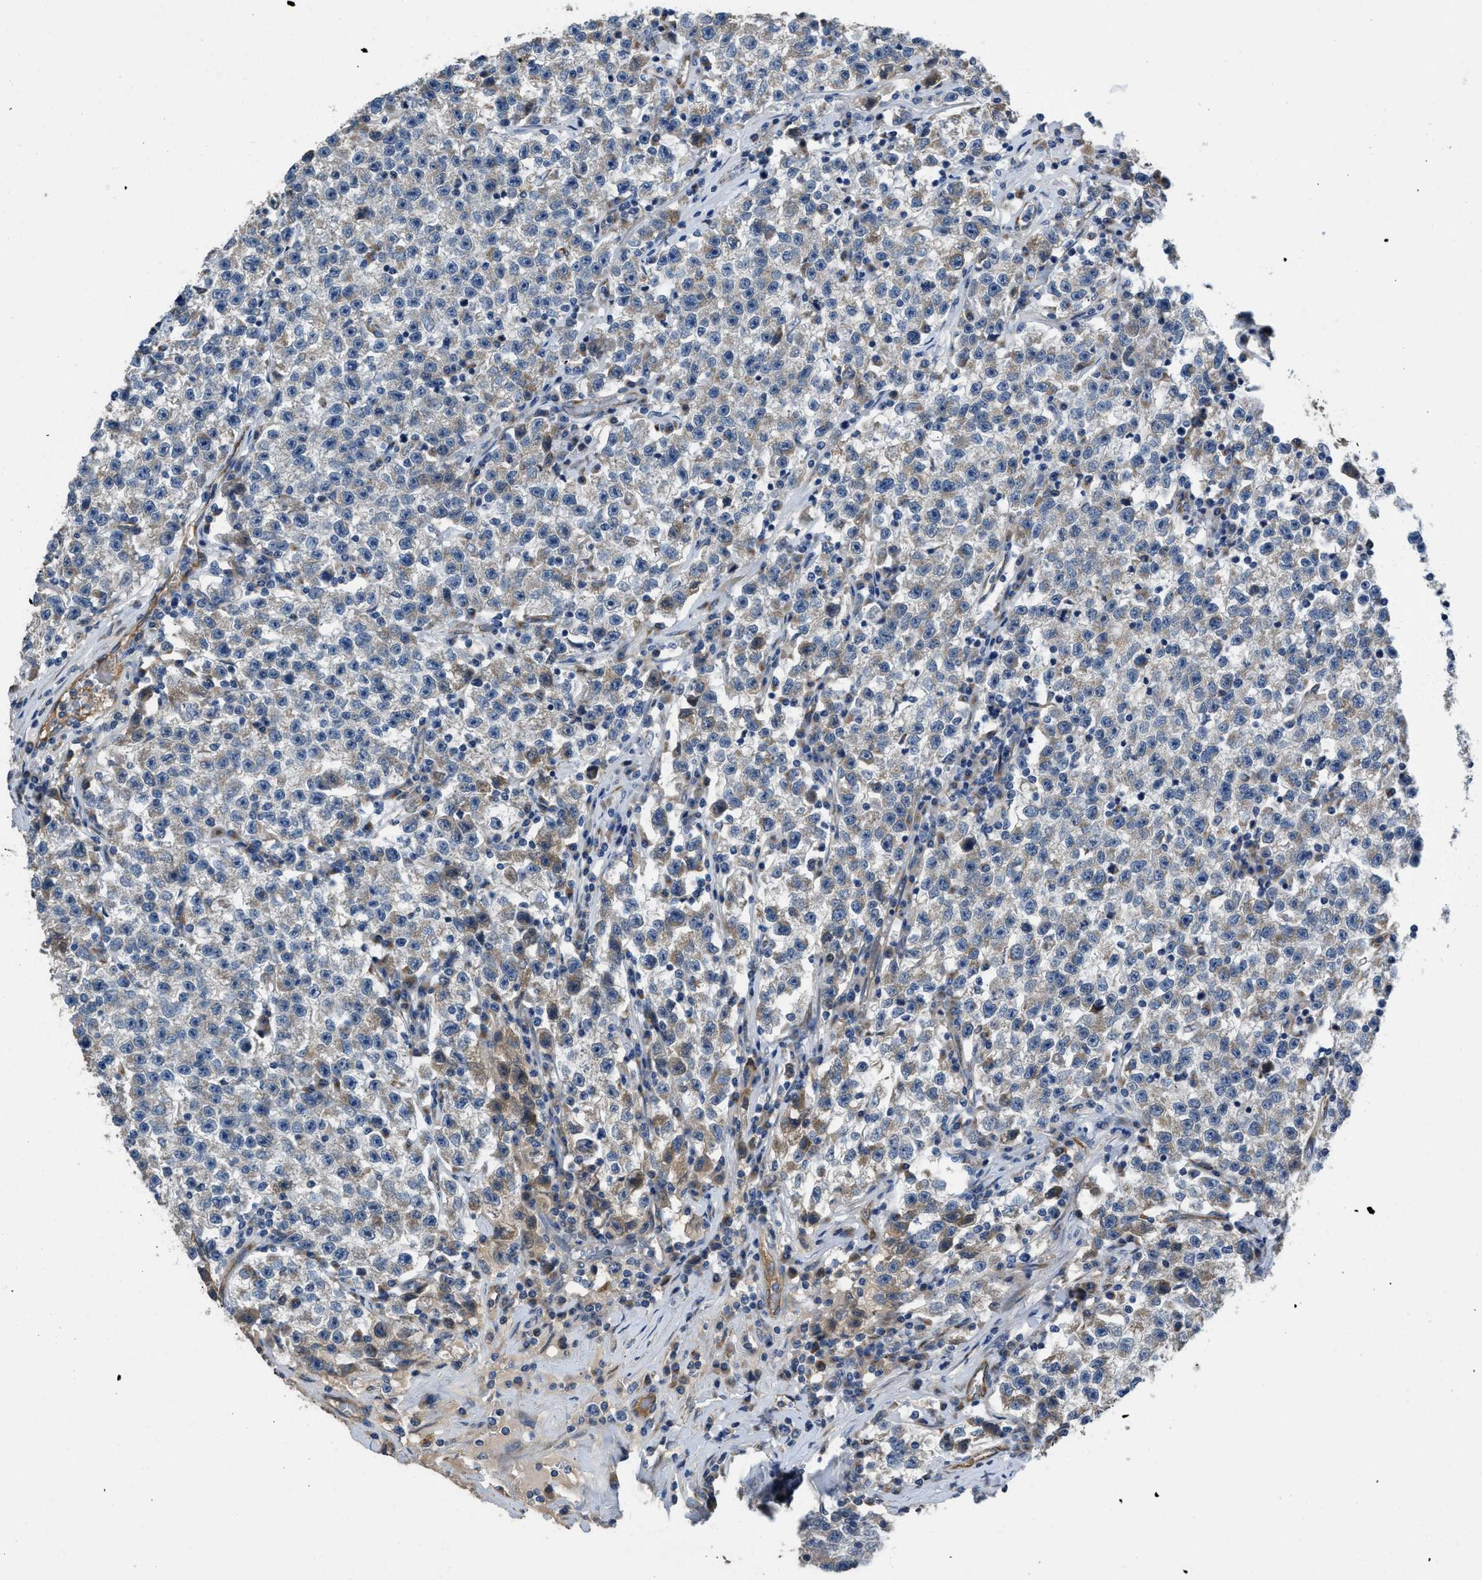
{"staining": {"intensity": "weak", "quantity": "25%-75%", "location": "cytoplasmic/membranous"}, "tissue": "testis cancer", "cell_type": "Tumor cells", "image_type": "cancer", "snomed": [{"axis": "morphology", "description": "Seminoma, NOS"}, {"axis": "topography", "description": "Testis"}], "caption": "Brown immunohistochemical staining in human testis seminoma exhibits weak cytoplasmic/membranous staining in approximately 25%-75% of tumor cells.", "gene": "GGCX", "patient": {"sex": "male", "age": 22}}